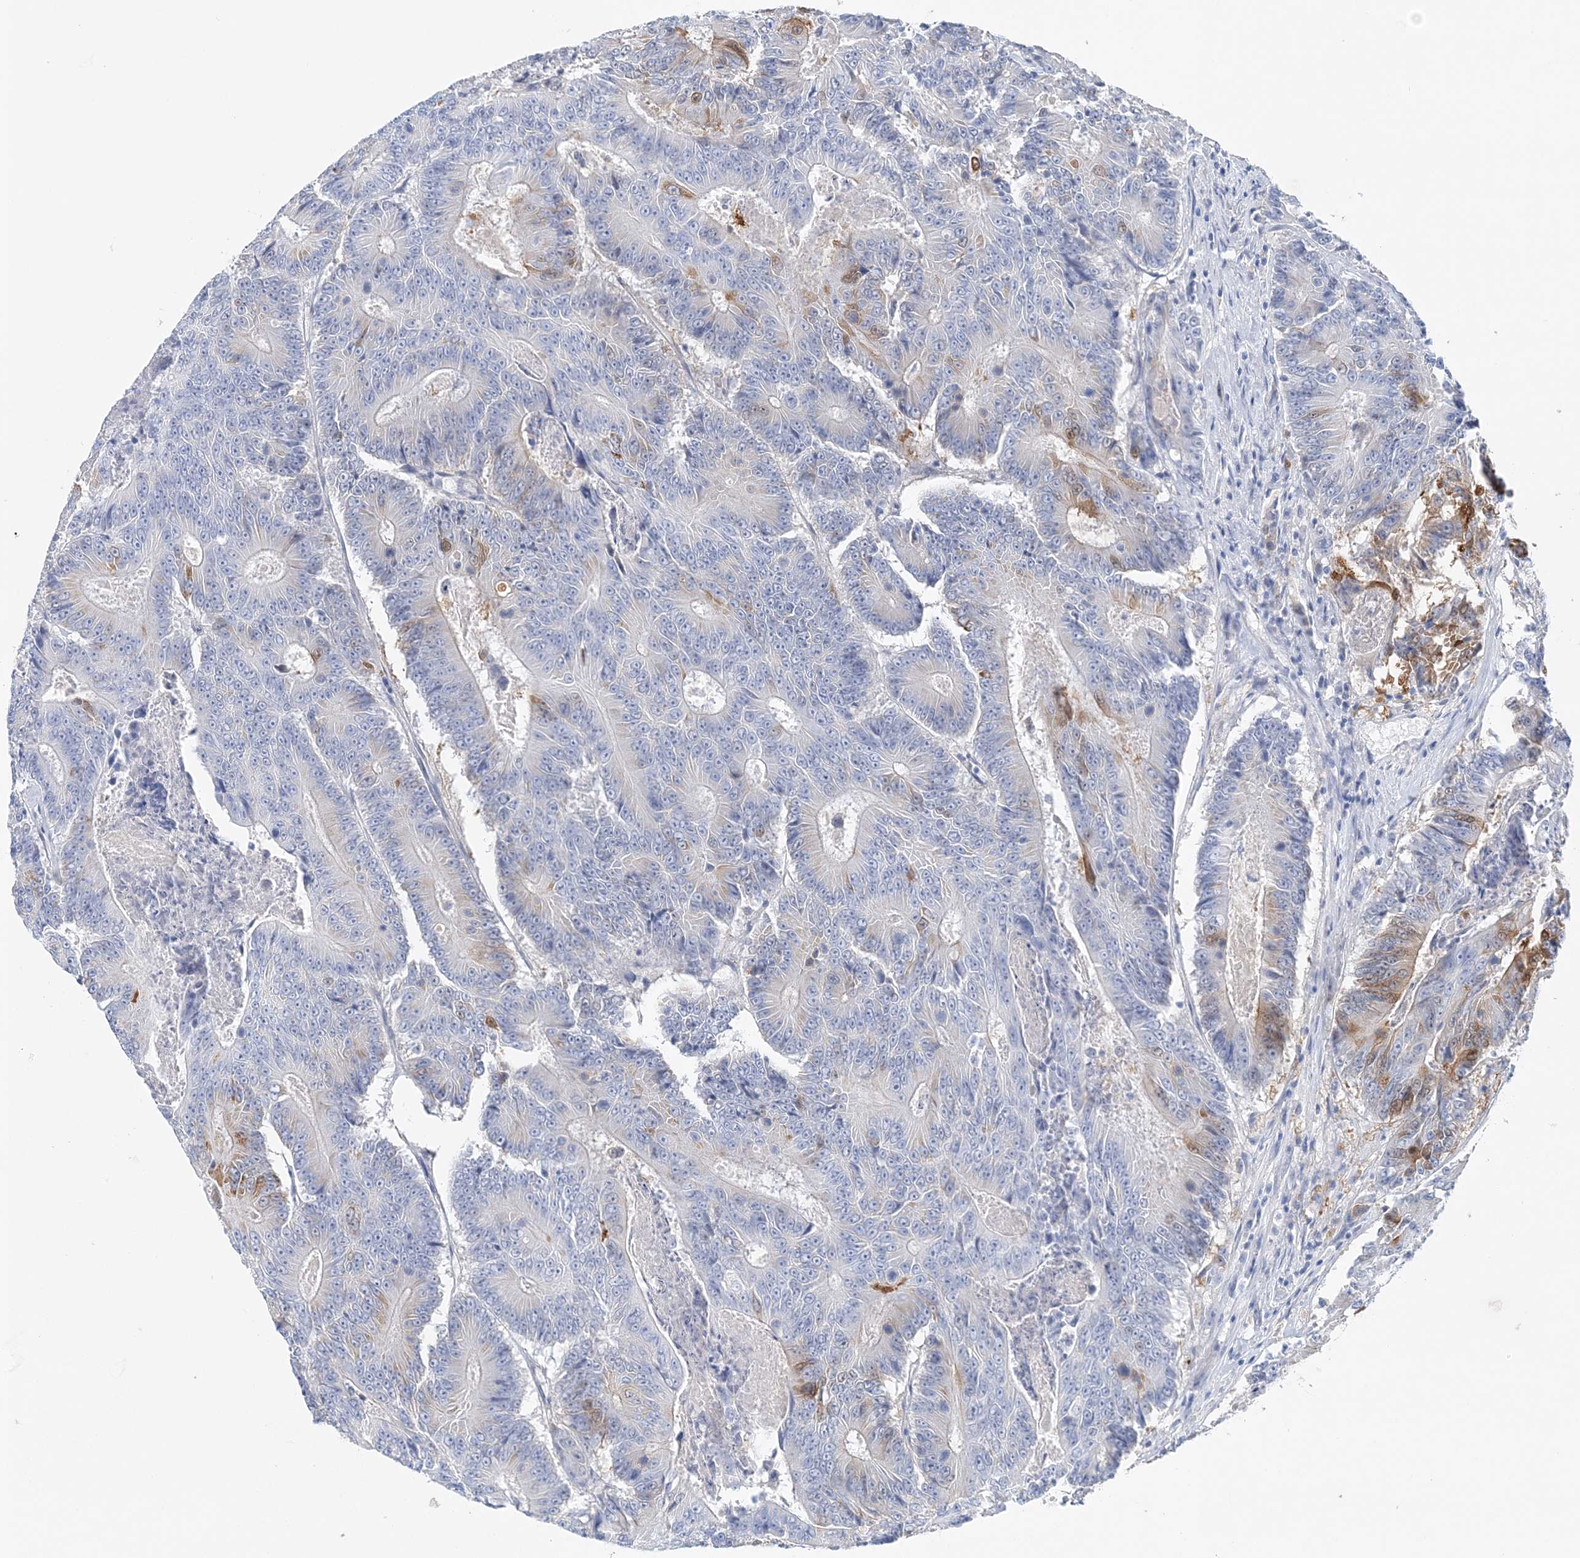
{"staining": {"intensity": "moderate", "quantity": "<25%", "location": "cytoplasmic/membranous"}, "tissue": "colorectal cancer", "cell_type": "Tumor cells", "image_type": "cancer", "snomed": [{"axis": "morphology", "description": "Adenocarcinoma, NOS"}, {"axis": "topography", "description": "Colon"}], "caption": "Adenocarcinoma (colorectal) tissue shows moderate cytoplasmic/membranous positivity in approximately <25% of tumor cells", "gene": "HMGCS1", "patient": {"sex": "male", "age": 83}}